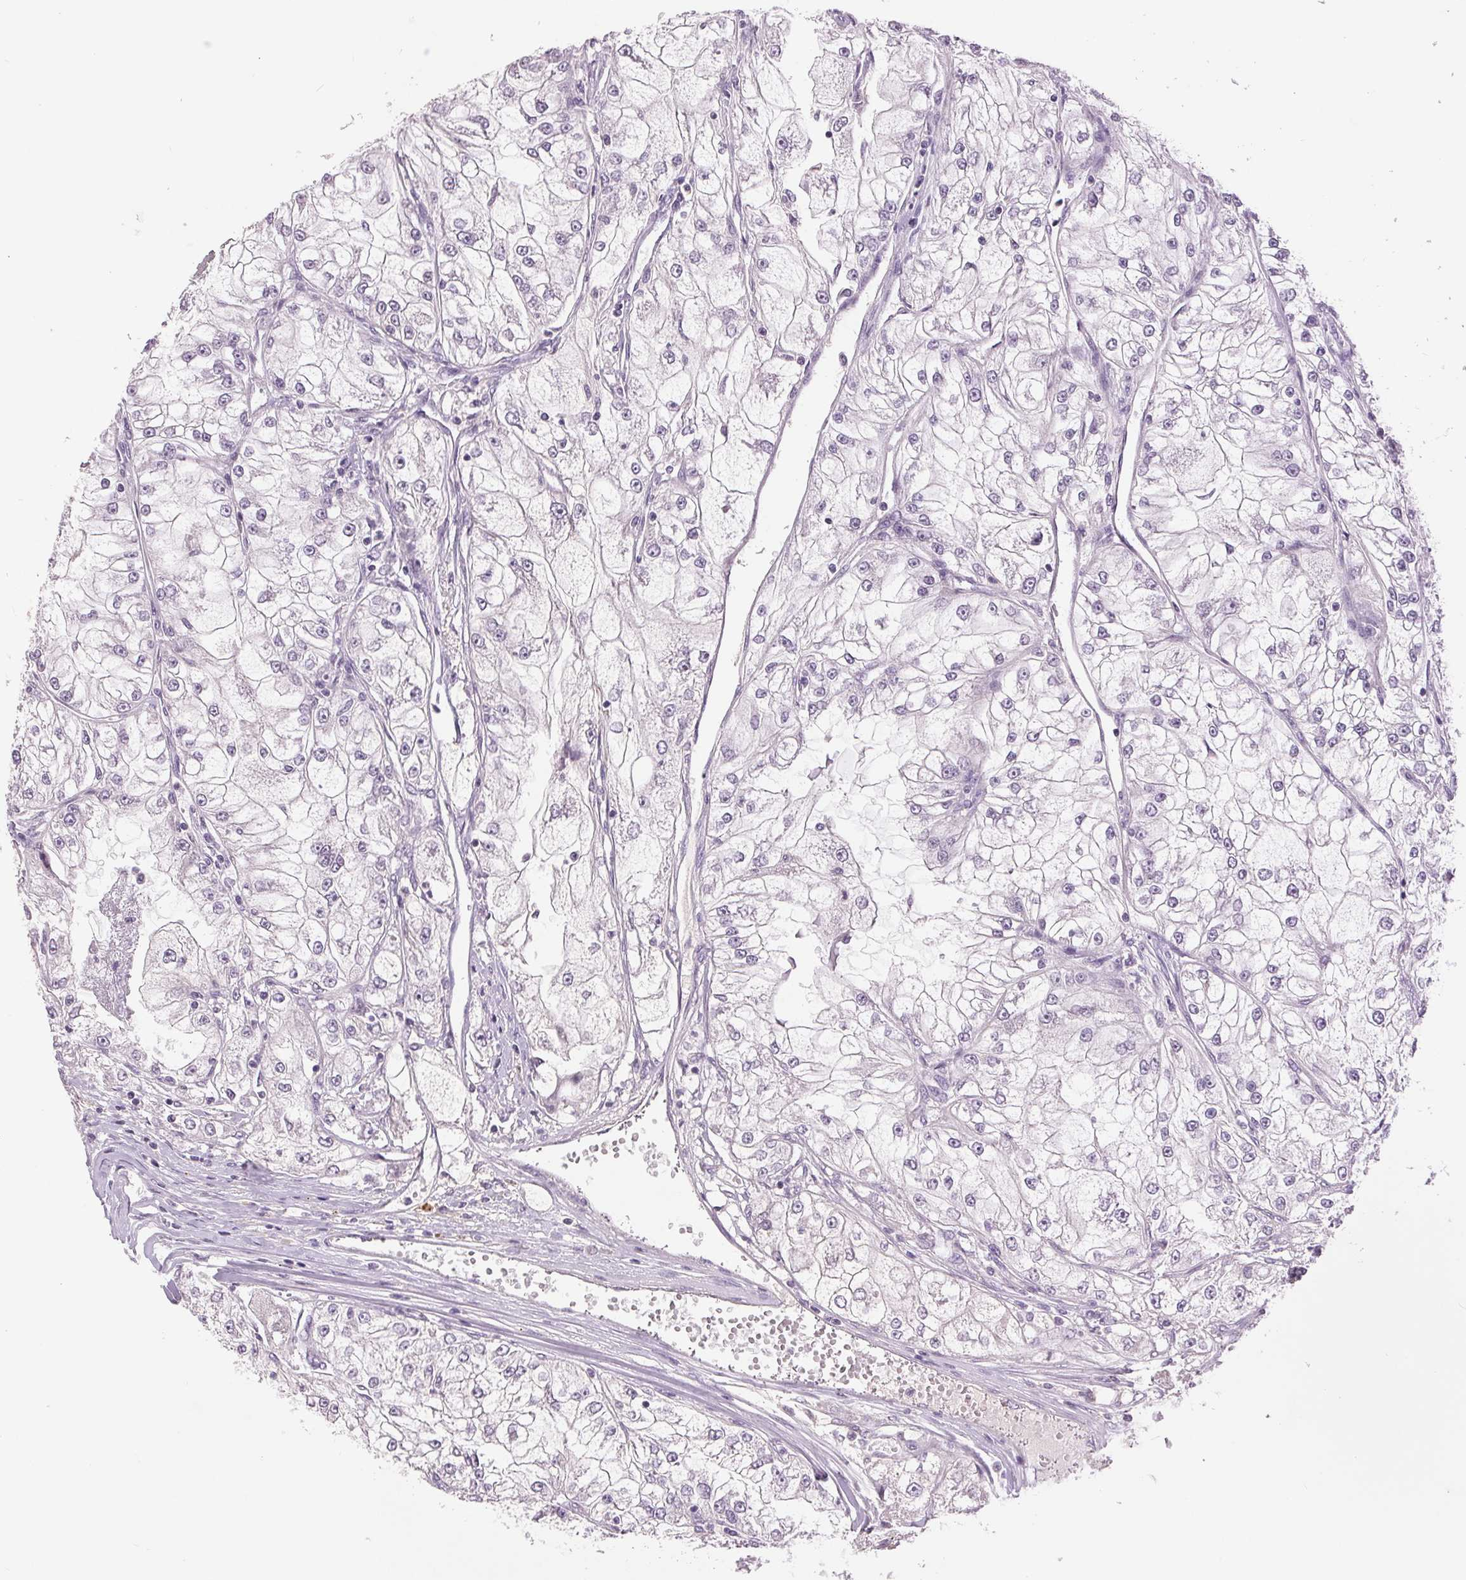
{"staining": {"intensity": "negative", "quantity": "none", "location": "none"}, "tissue": "renal cancer", "cell_type": "Tumor cells", "image_type": "cancer", "snomed": [{"axis": "morphology", "description": "Adenocarcinoma, NOS"}, {"axis": "topography", "description": "Kidney"}], "caption": "IHC micrograph of neoplastic tissue: renal cancer stained with DAB reveals no significant protein positivity in tumor cells.", "gene": "FXYD4", "patient": {"sex": "female", "age": 72}}